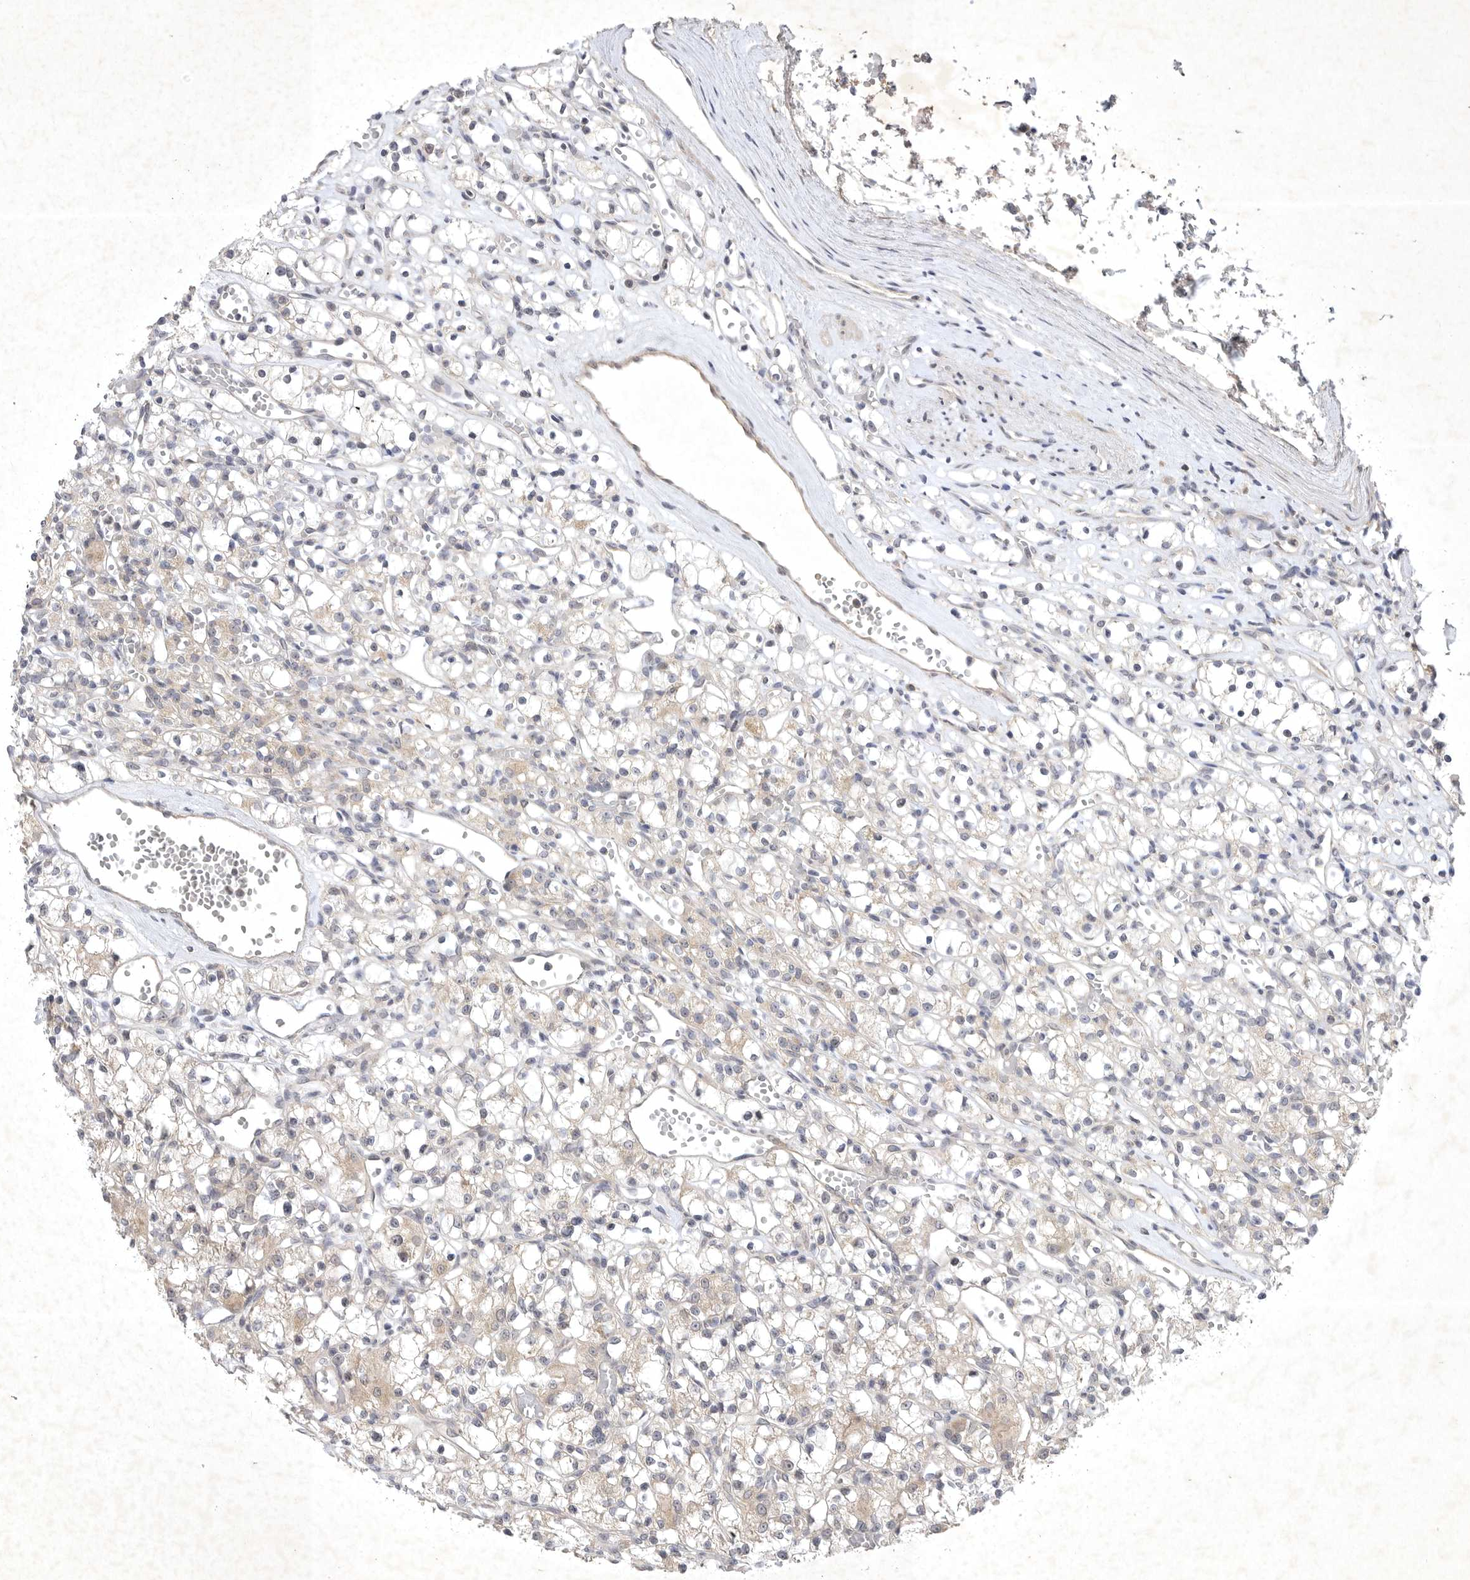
{"staining": {"intensity": "negative", "quantity": "none", "location": "none"}, "tissue": "renal cancer", "cell_type": "Tumor cells", "image_type": "cancer", "snomed": [{"axis": "morphology", "description": "Adenocarcinoma, NOS"}, {"axis": "topography", "description": "Kidney"}], "caption": "This is an immunohistochemistry (IHC) image of human renal adenocarcinoma. There is no positivity in tumor cells.", "gene": "PTPDC1", "patient": {"sex": "female", "age": 59}}